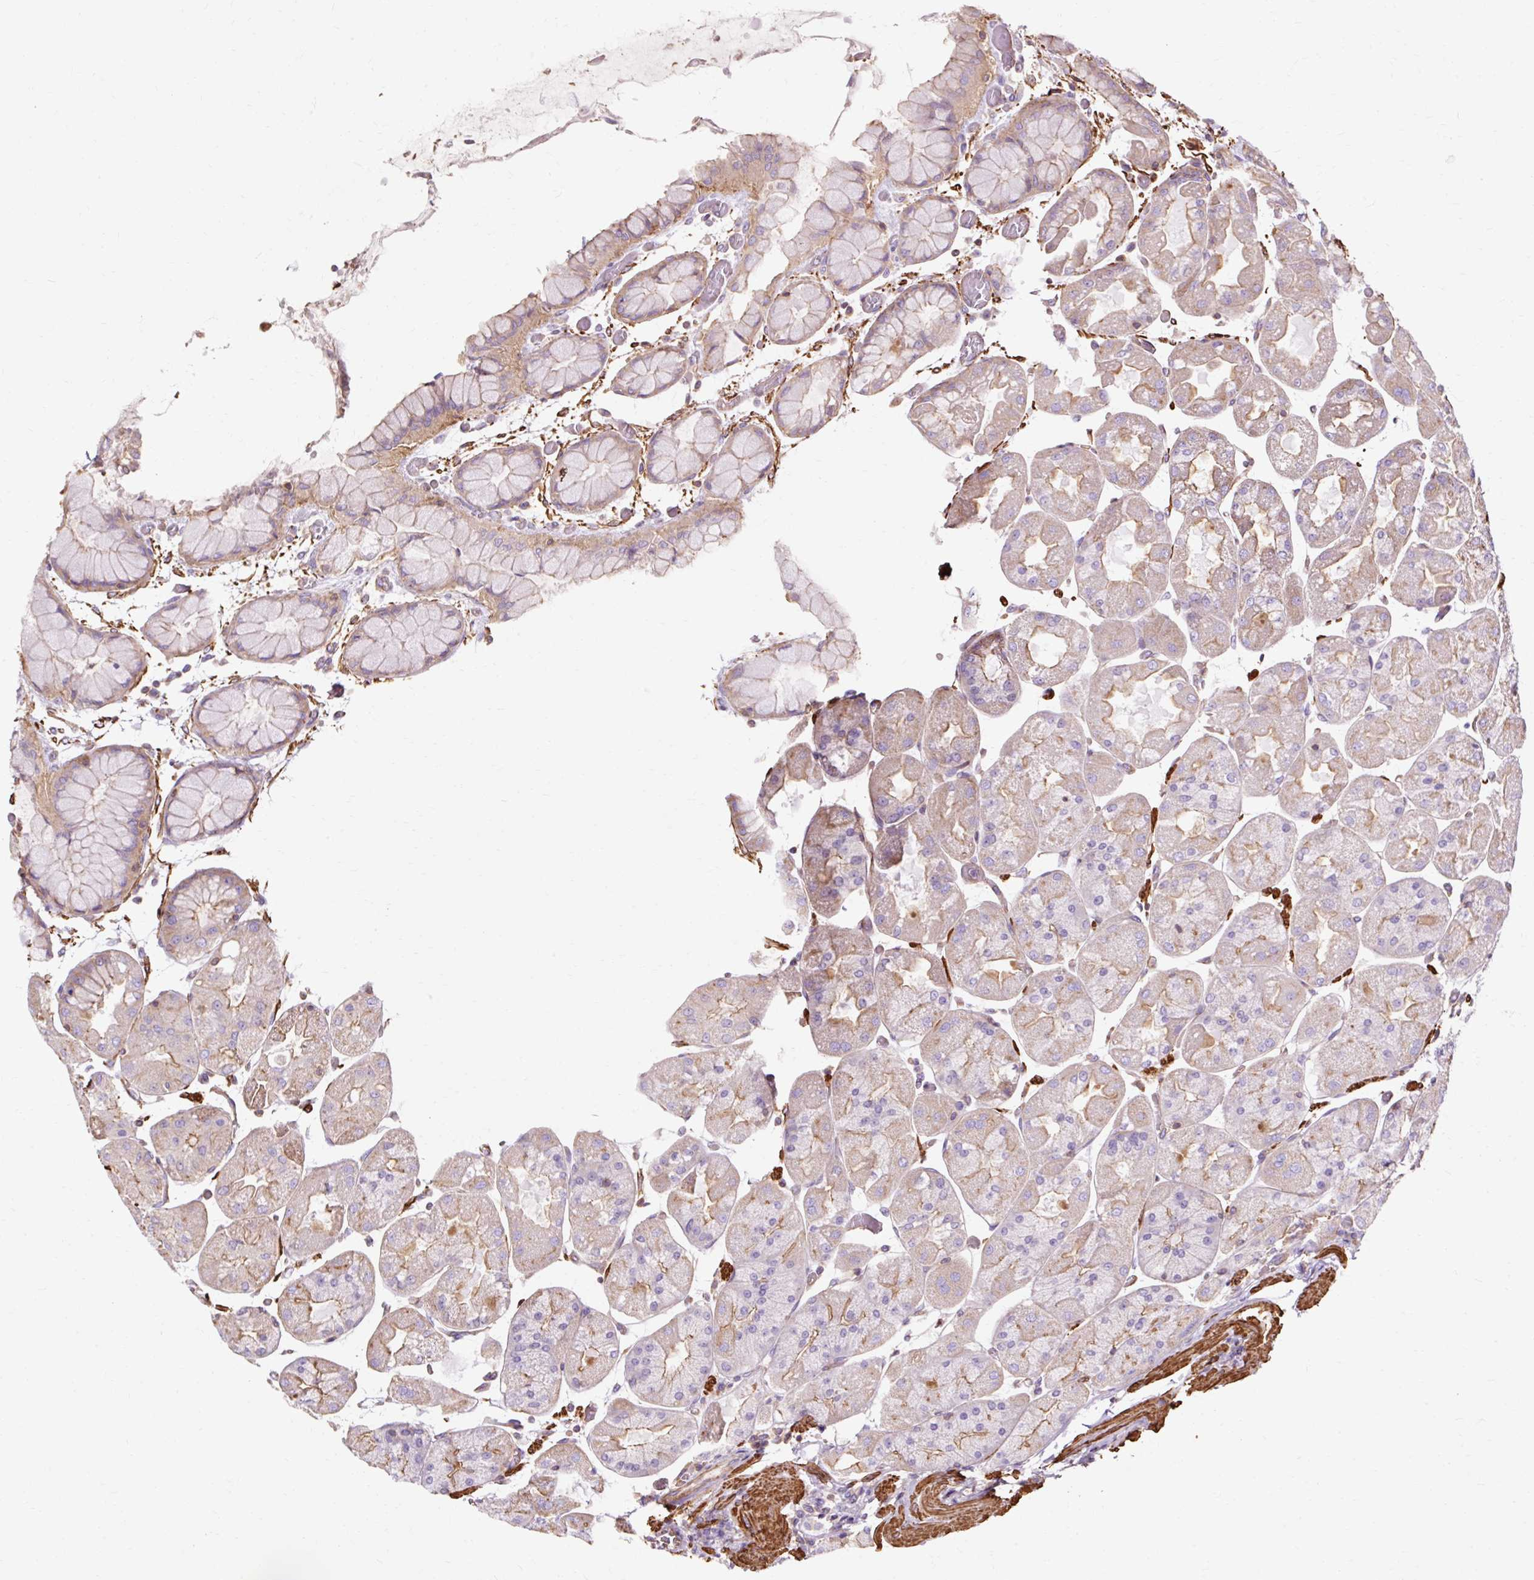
{"staining": {"intensity": "weak", "quantity": "25%-75%", "location": "cytoplasmic/membranous"}, "tissue": "stomach", "cell_type": "Glandular cells", "image_type": "normal", "snomed": [{"axis": "morphology", "description": "Normal tissue, NOS"}, {"axis": "topography", "description": "Stomach"}], "caption": "Stomach stained with immunohistochemistry (IHC) exhibits weak cytoplasmic/membranous staining in about 25%-75% of glandular cells.", "gene": "TBC1D2B", "patient": {"sex": "female", "age": 61}}